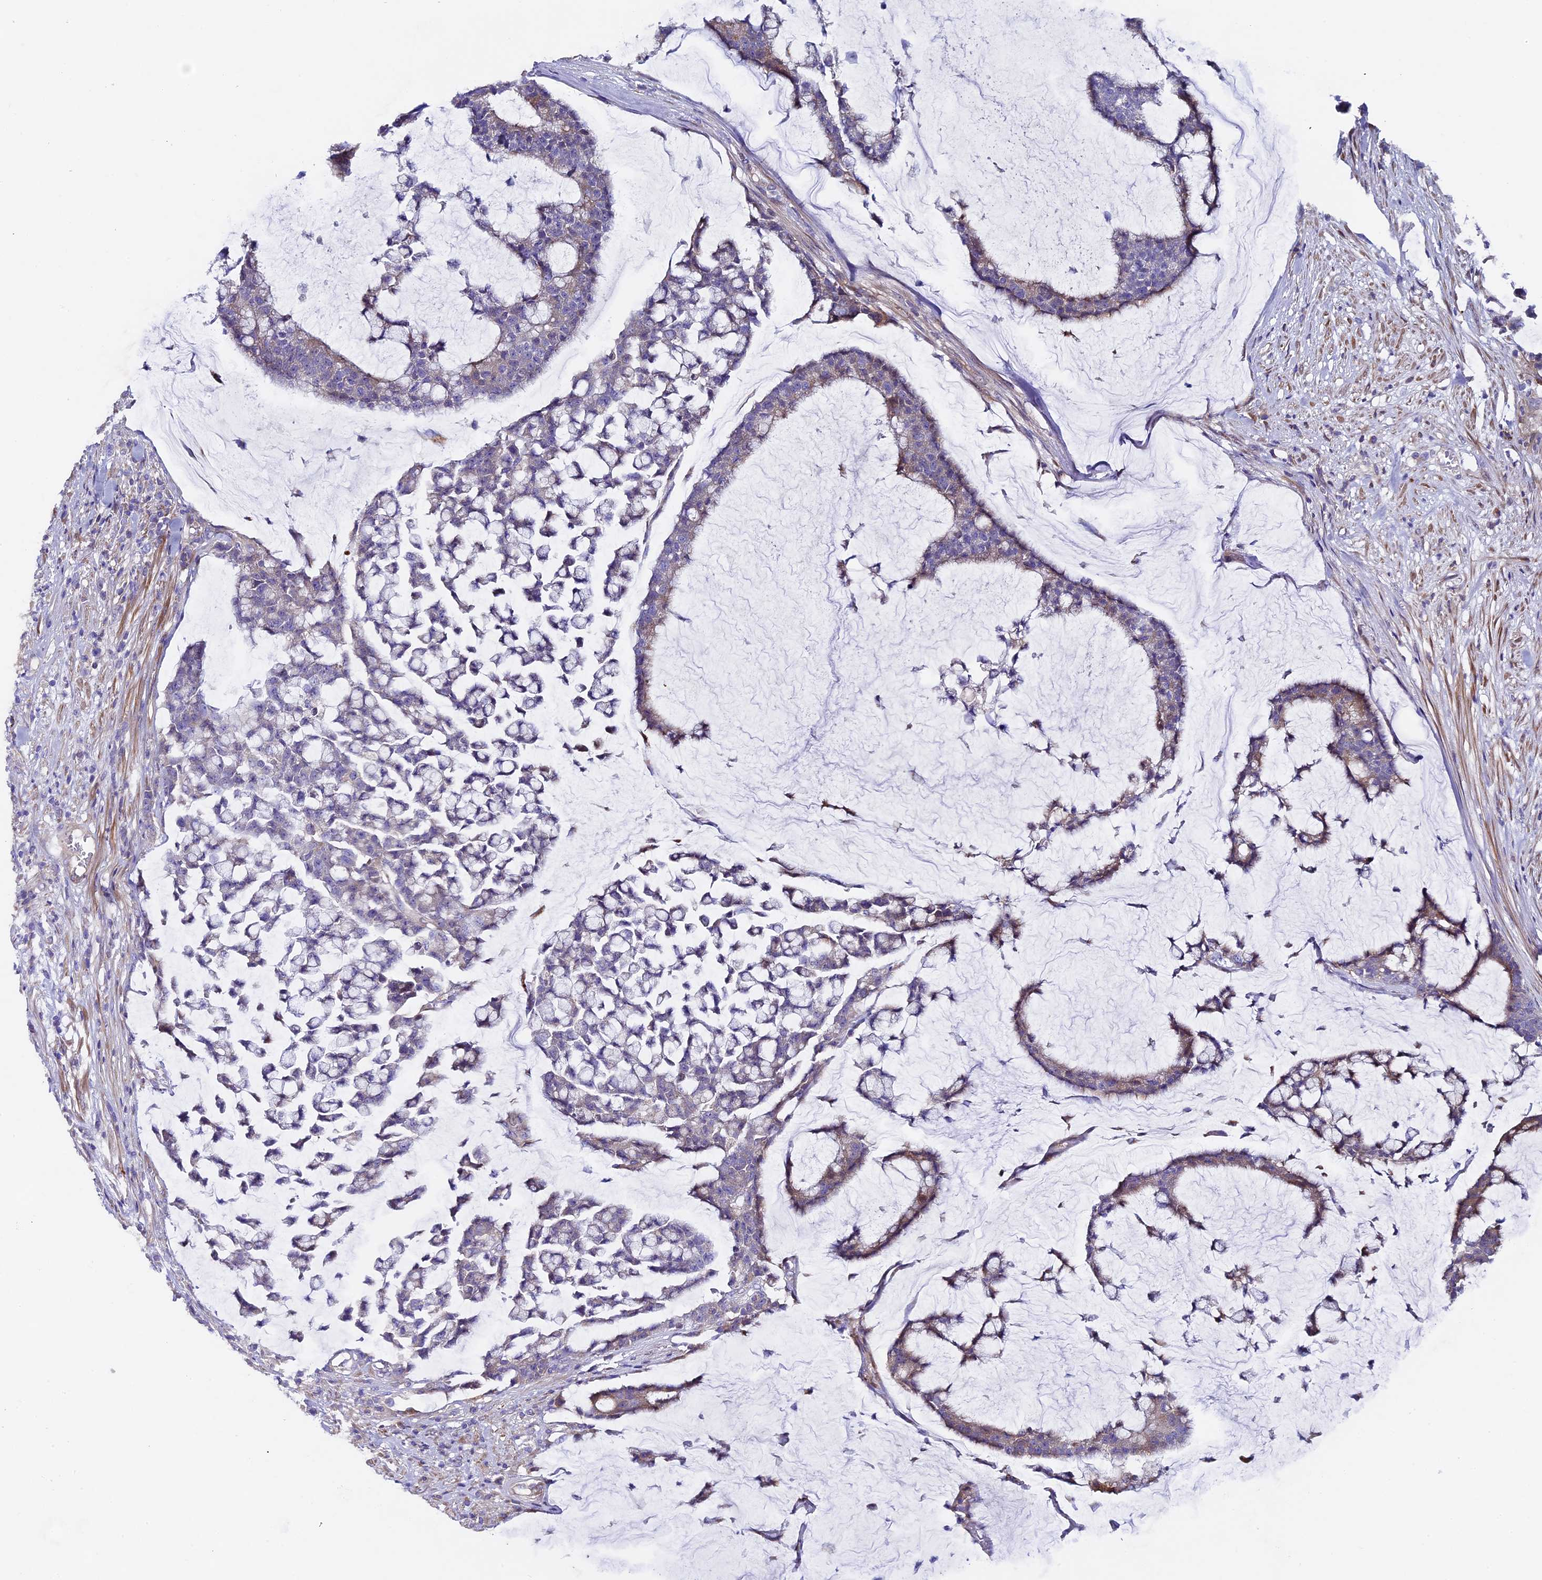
{"staining": {"intensity": "moderate", "quantity": "<25%", "location": "cytoplasmic/membranous"}, "tissue": "colorectal cancer", "cell_type": "Tumor cells", "image_type": "cancer", "snomed": [{"axis": "morphology", "description": "Adenocarcinoma, NOS"}, {"axis": "topography", "description": "Colon"}], "caption": "Tumor cells display moderate cytoplasmic/membranous staining in about <25% of cells in colorectal adenocarcinoma. (Brightfield microscopy of DAB IHC at high magnification).", "gene": "PIGU", "patient": {"sex": "female", "age": 84}}